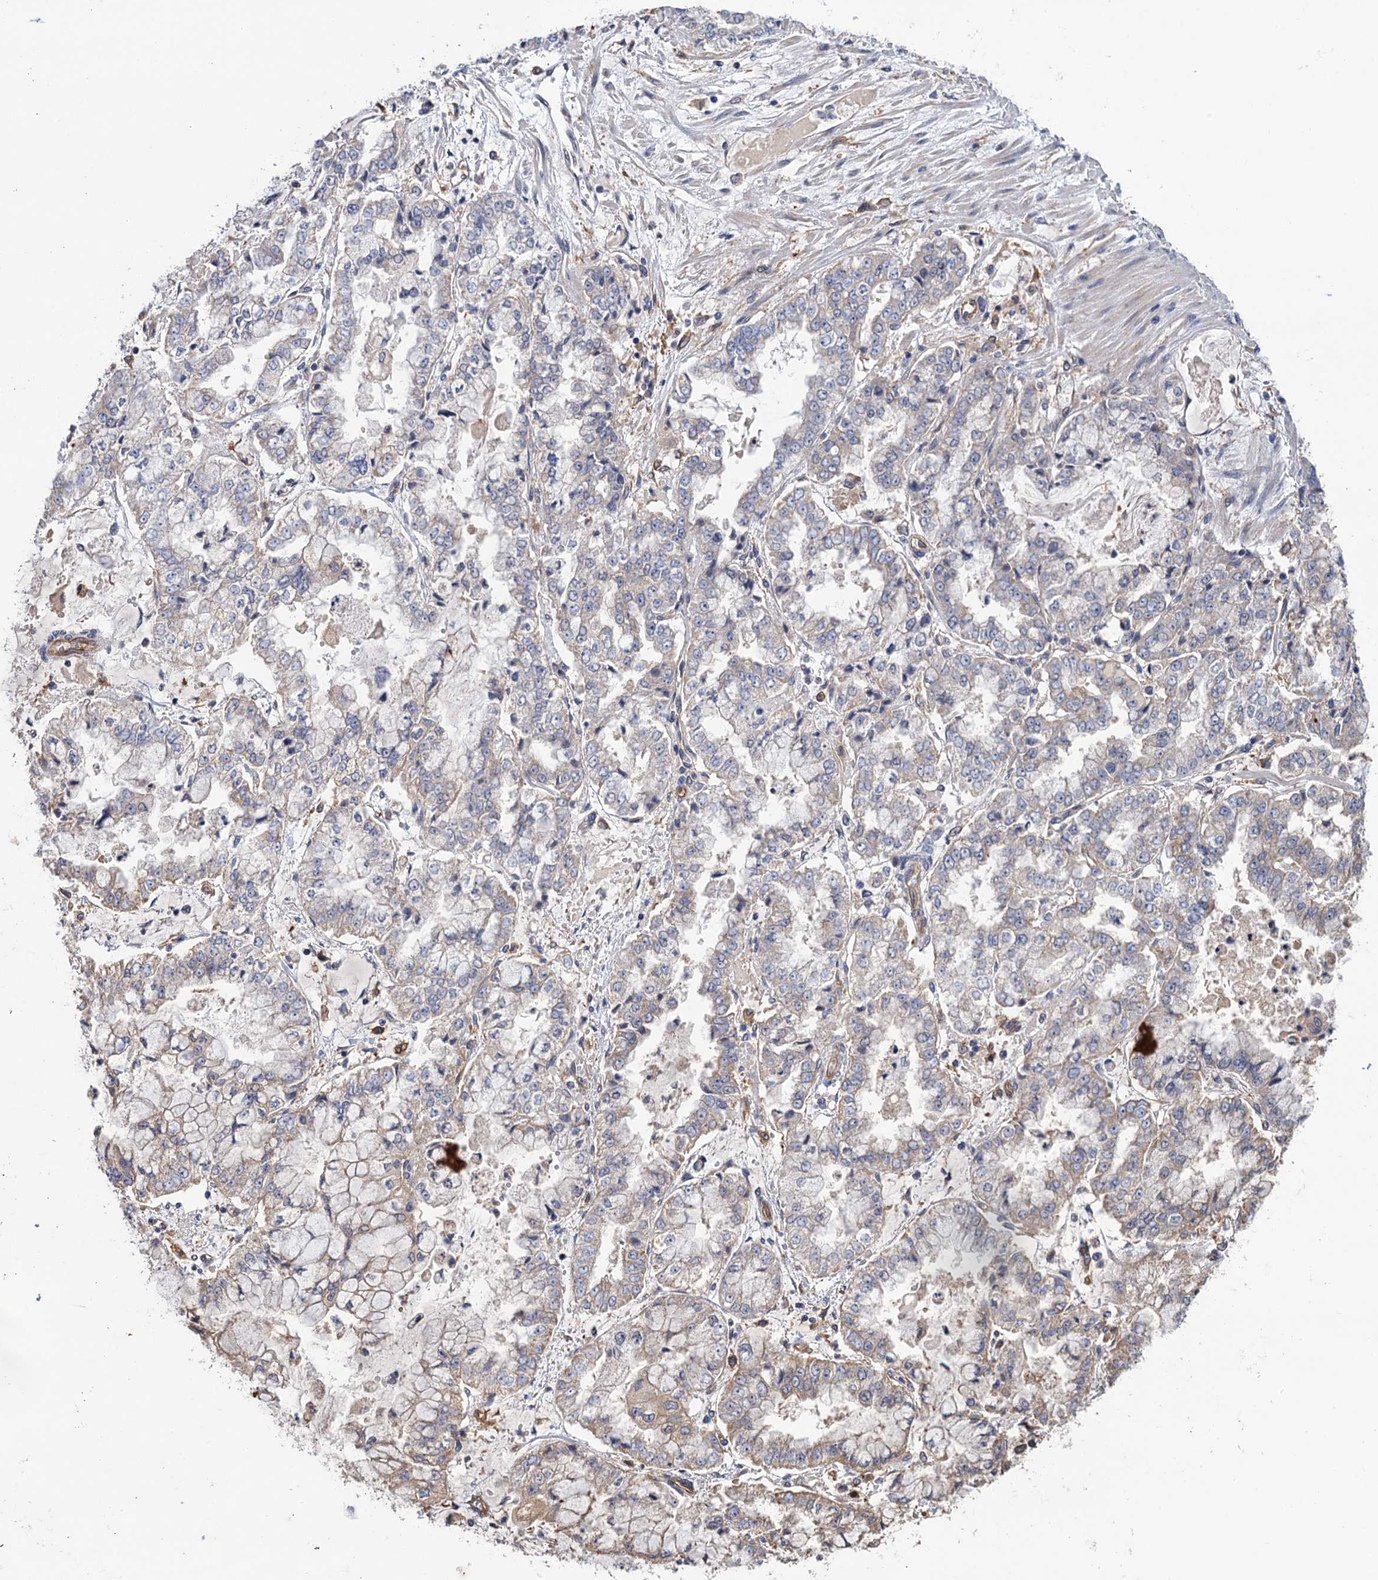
{"staining": {"intensity": "weak", "quantity": "<25%", "location": "cytoplasmic/membranous"}, "tissue": "stomach cancer", "cell_type": "Tumor cells", "image_type": "cancer", "snomed": [{"axis": "morphology", "description": "Adenocarcinoma, NOS"}, {"axis": "topography", "description": "Stomach"}], "caption": "Immunohistochemistry micrograph of stomach cancer stained for a protein (brown), which shows no staining in tumor cells. (DAB immunohistochemistry with hematoxylin counter stain).", "gene": "NEK8", "patient": {"sex": "male", "age": 76}}